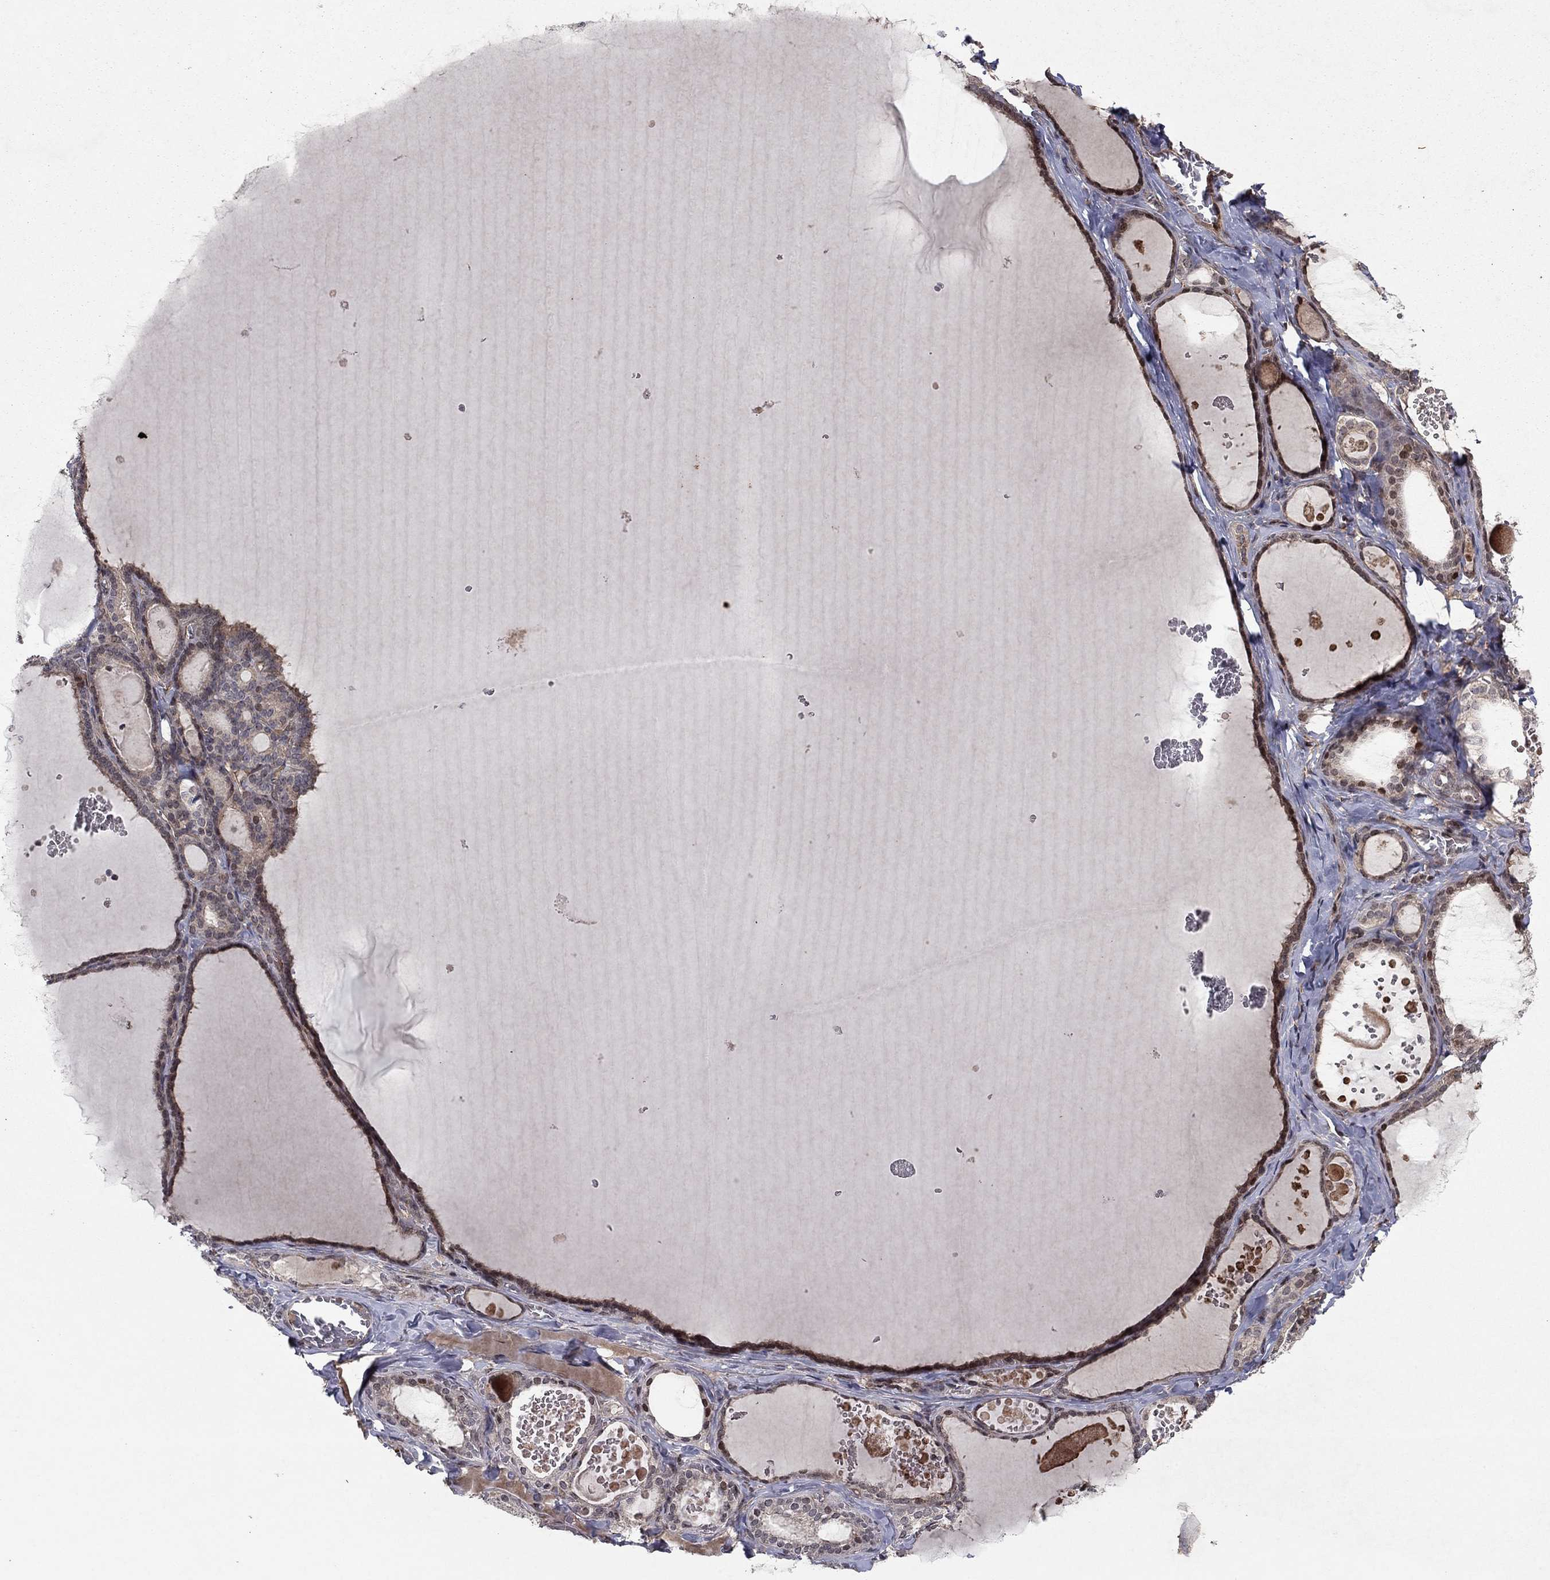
{"staining": {"intensity": "moderate", "quantity": ">75%", "location": "cytoplasmic/membranous"}, "tissue": "thyroid gland", "cell_type": "Glandular cells", "image_type": "normal", "snomed": [{"axis": "morphology", "description": "Normal tissue, NOS"}, {"axis": "topography", "description": "Thyroid gland"}], "caption": "This histopathology image shows IHC staining of unremarkable thyroid gland, with medium moderate cytoplasmic/membranous staining in about >75% of glandular cells.", "gene": "SORBS1", "patient": {"sex": "female", "age": 56}}